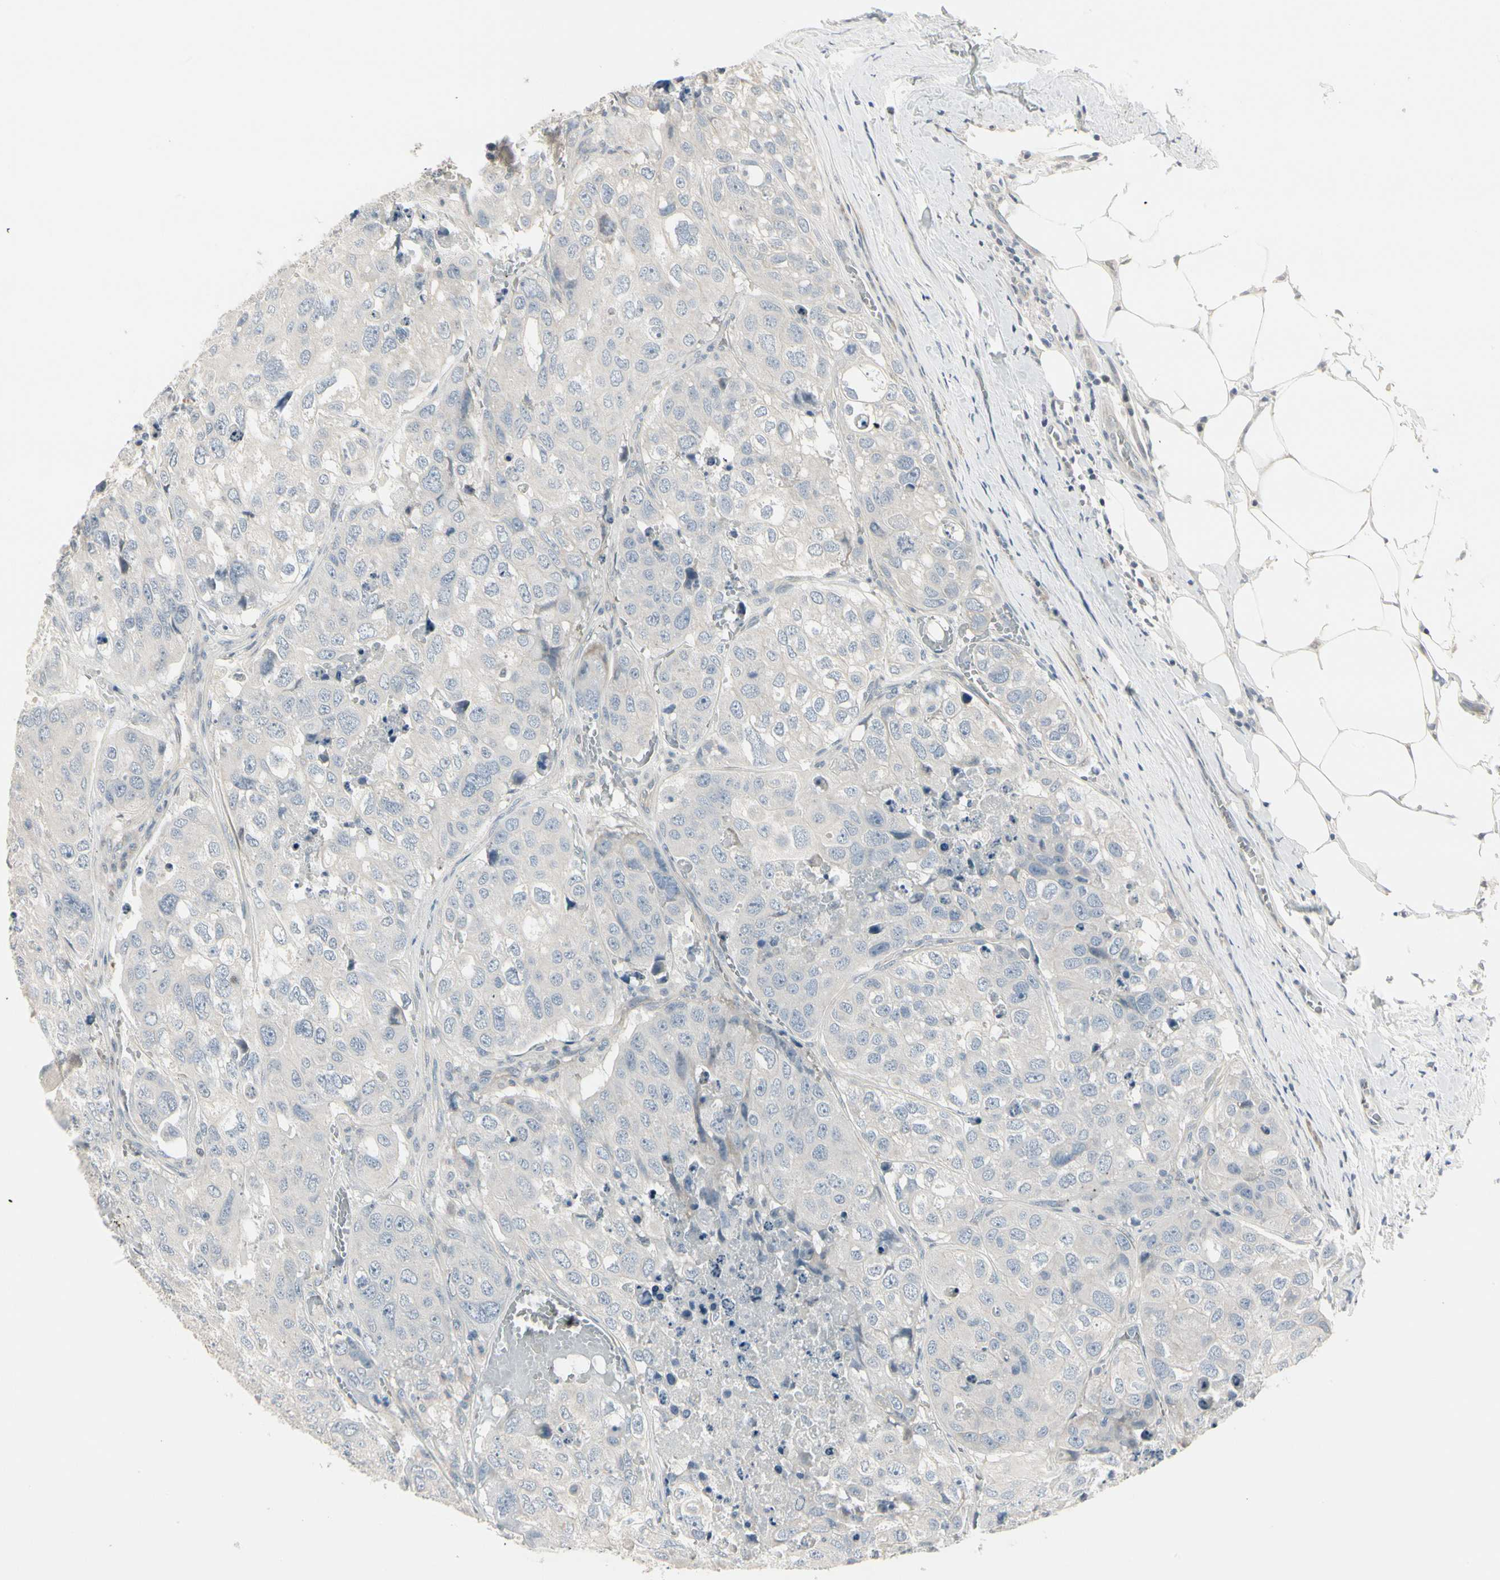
{"staining": {"intensity": "negative", "quantity": "none", "location": "none"}, "tissue": "urothelial cancer", "cell_type": "Tumor cells", "image_type": "cancer", "snomed": [{"axis": "morphology", "description": "Urothelial carcinoma, High grade"}, {"axis": "topography", "description": "Lymph node"}, {"axis": "topography", "description": "Urinary bladder"}], "caption": "The immunohistochemistry (IHC) histopathology image has no significant positivity in tumor cells of urothelial carcinoma (high-grade) tissue. (Immunohistochemistry (ihc), brightfield microscopy, high magnification).", "gene": "DMPK", "patient": {"sex": "male", "age": 51}}